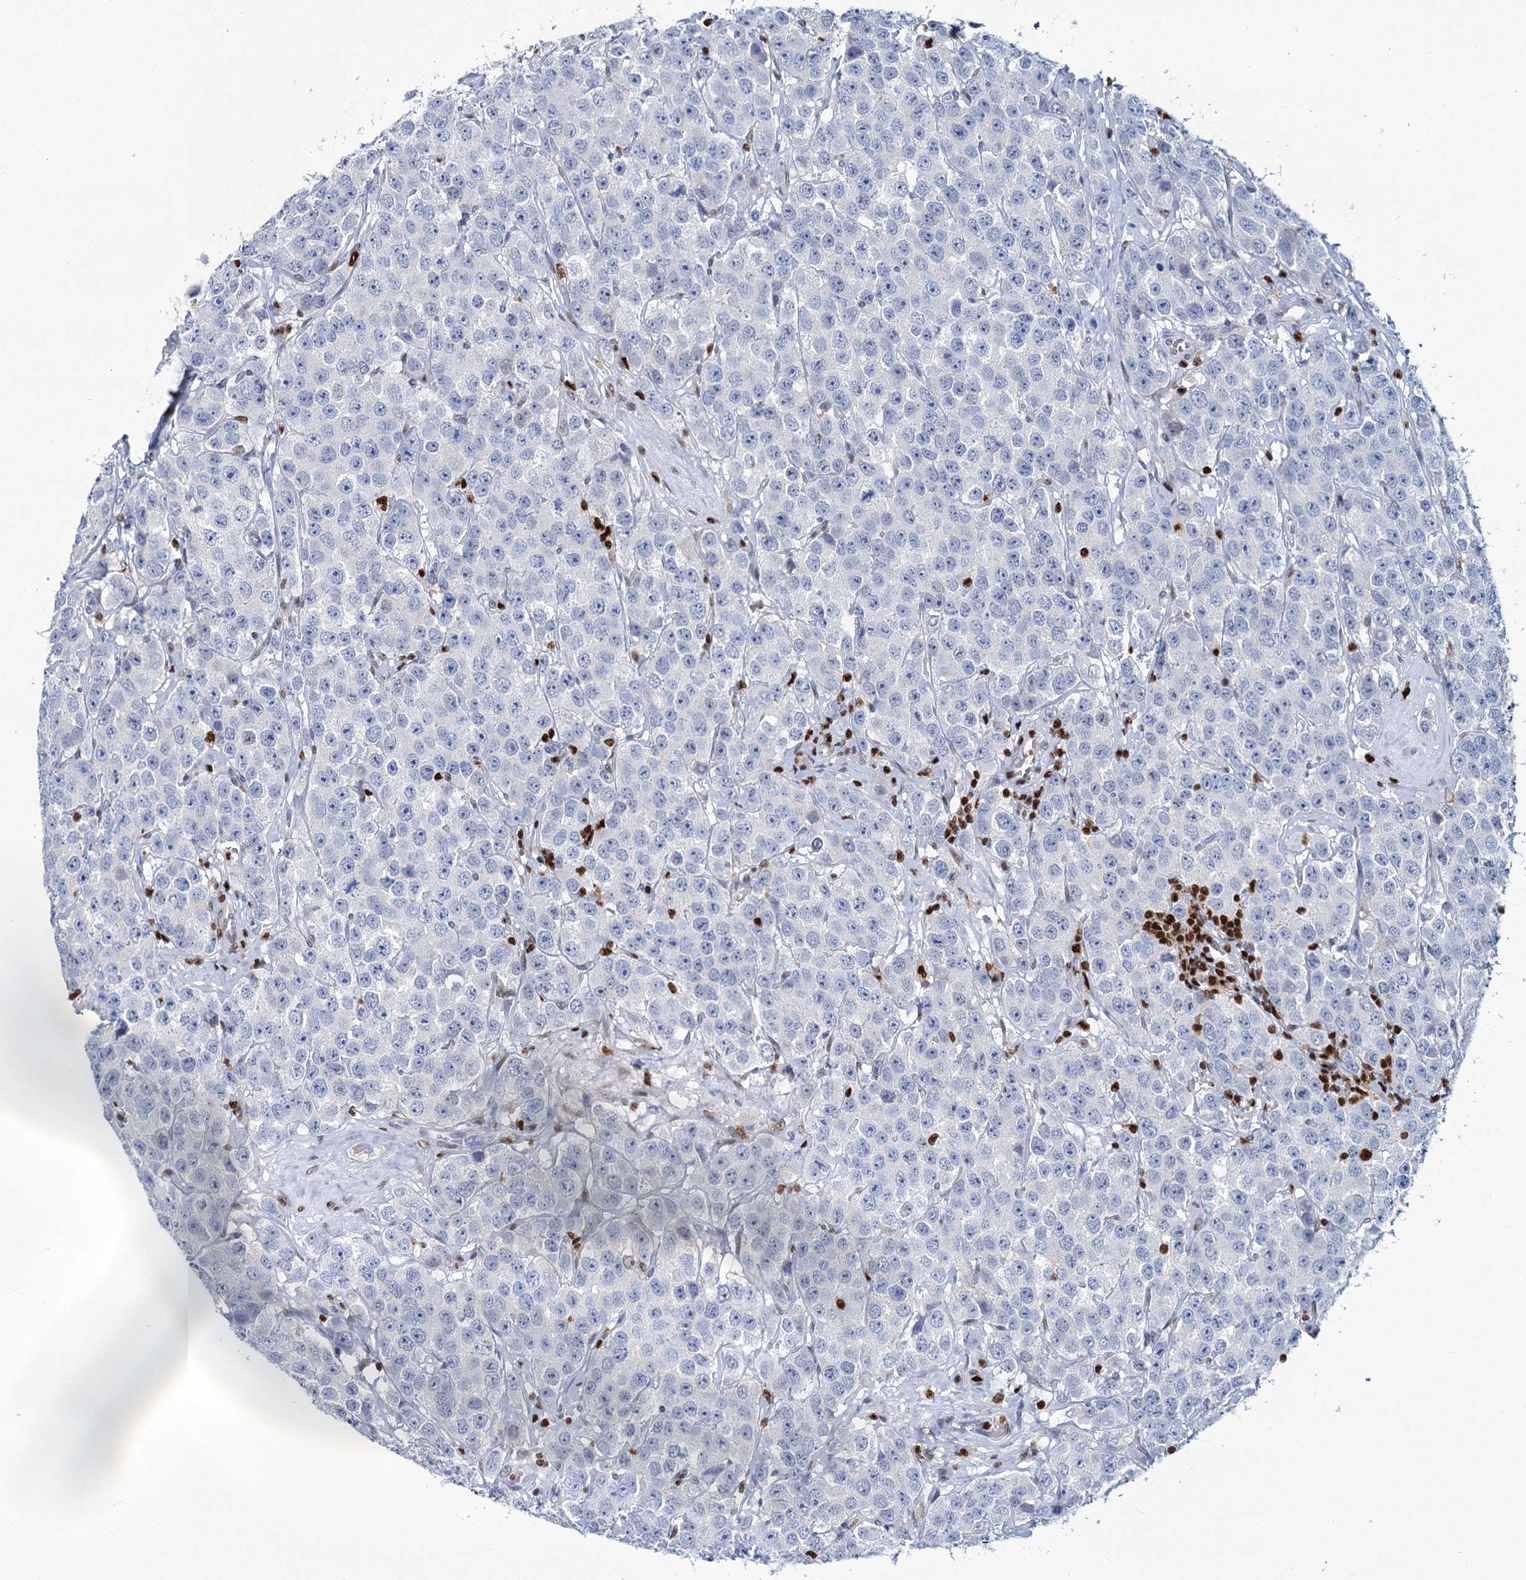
{"staining": {"intensity": "negative", "quantity": "none", "location": "none"}, "tissue": "testis cancer", "cell_type": "Tumor cells", "image_type": "cancer", "snomed": [{"axis": "morphology", "description": "Seminoma, NOS"}, {"axis": "topography", "description": "Testis"}], "caption": "Testis cancer was stained to show a protein in brown. There is no significant positivity in tumor cells.", "gene": "CELF2", "patient": {"sex": "male", "age": 28}}